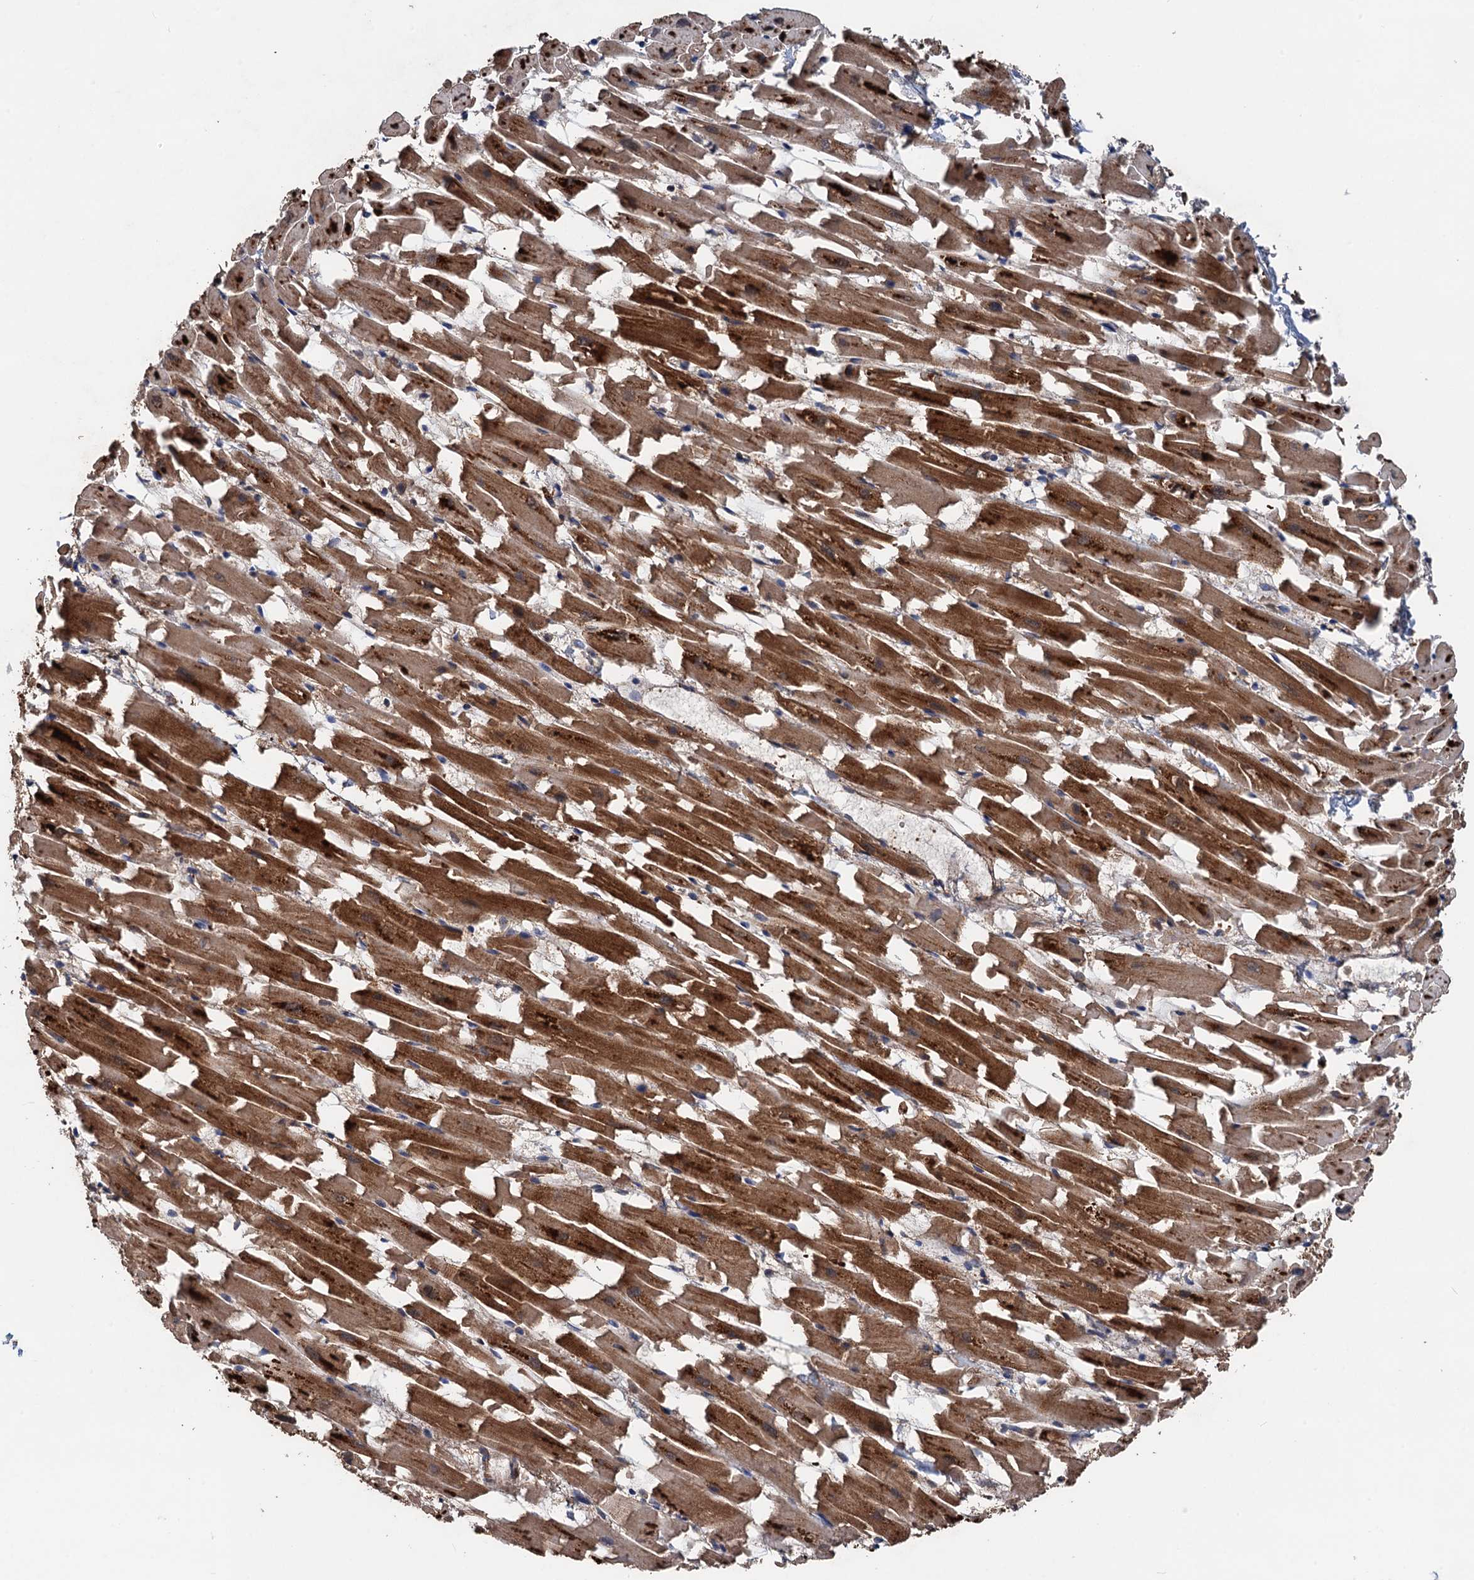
{"staining": {"intensity": "strong", "quantity": ">75%", "location": "cytoplasmic/membranous"}, "tissue": "heart muscle", "cell_type": "Cardiomyocytes", "image_type": "normal", "snomed": [{"axis": "morphology", "description": "Normal tissue, NOS"}, {"axis": "topography", "description": "Heart"}], "caption": "Cardiomyocytes reveal high levels of strong cytoplasmic/membranous staining in about >75% of cells in benign human heart muscle.", "gene": "DGLUCY", "patient": {"sex": "female", "age": 64}}